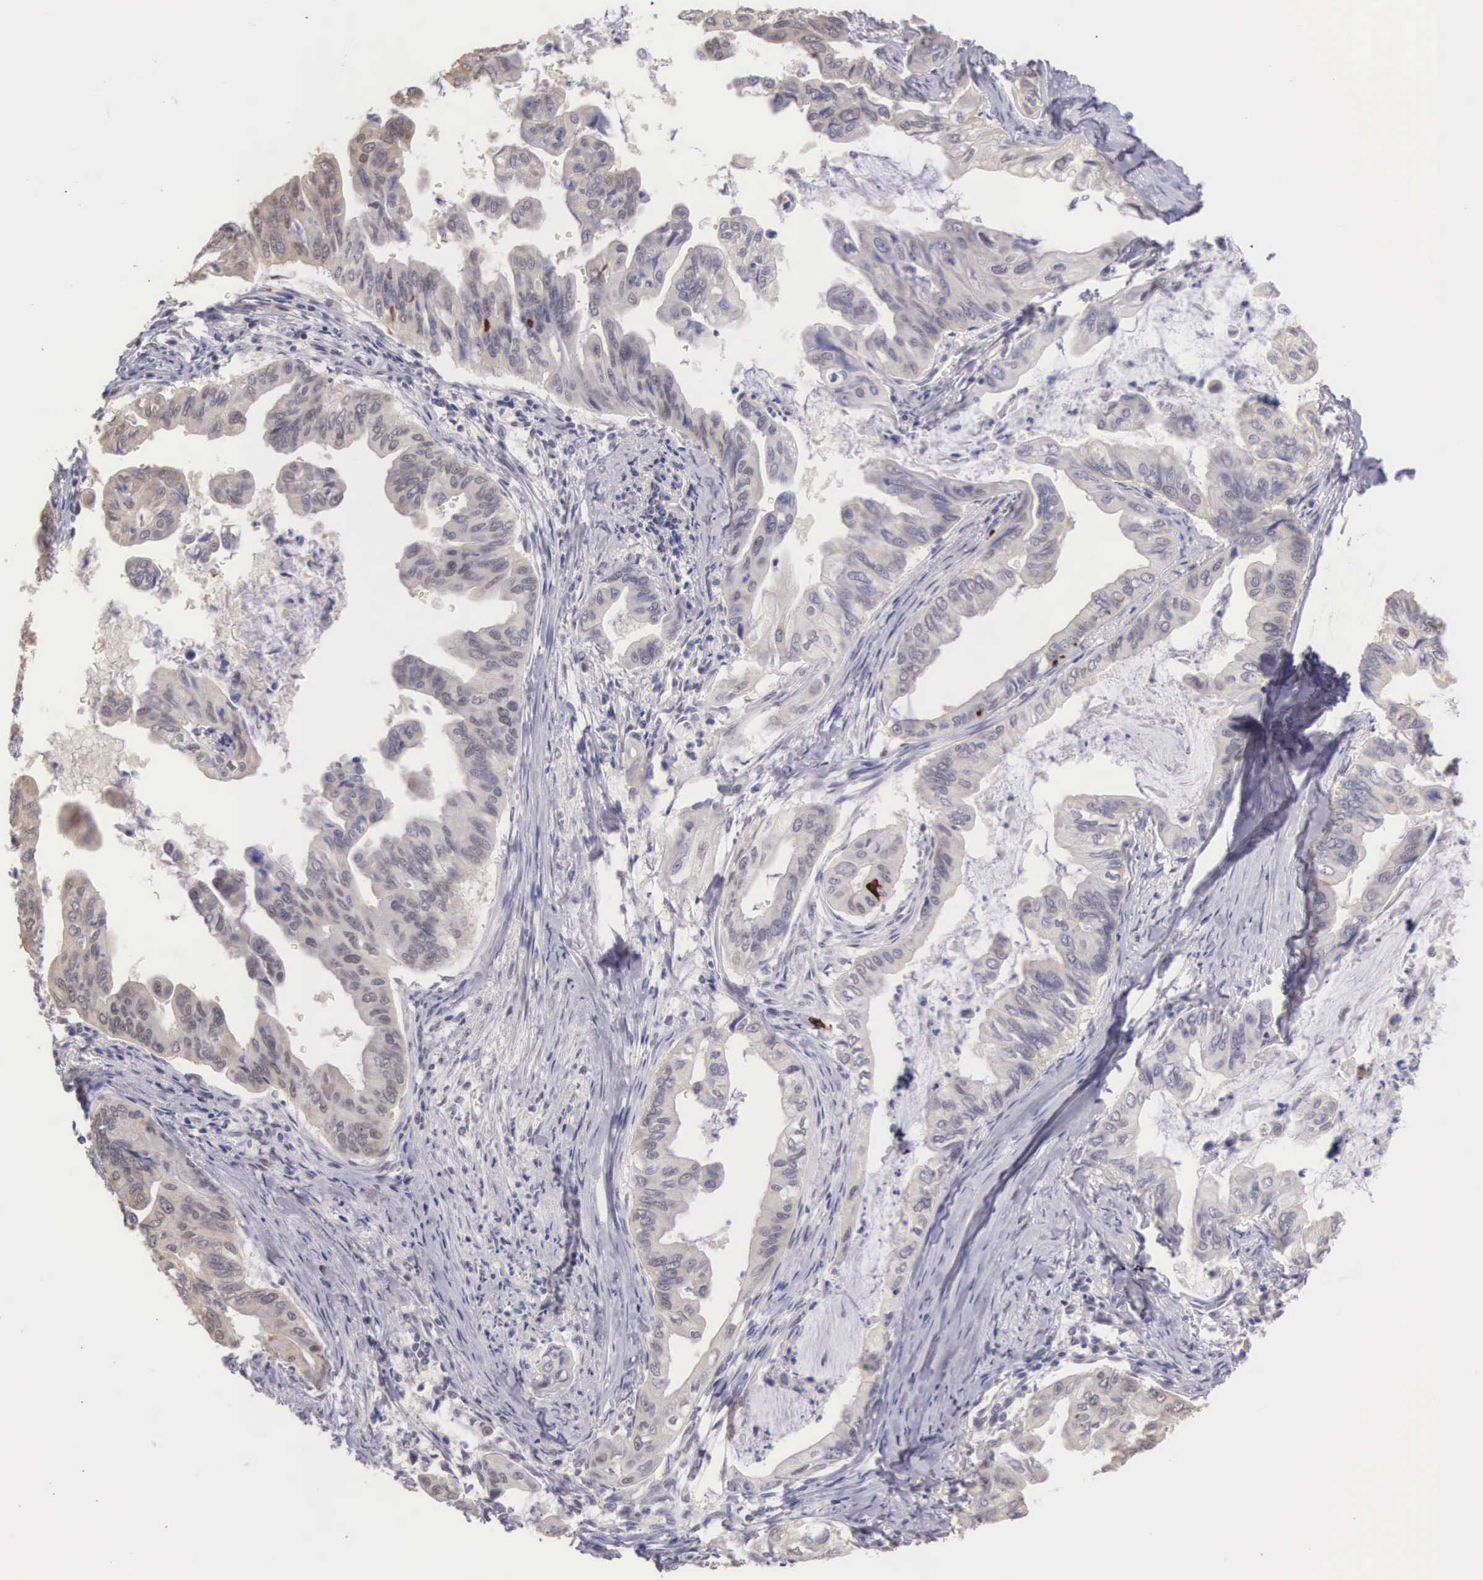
{"staining": {"intensity": "moderate", "quantity": "<25%", "location": "cytoplasmic/membranous"}, "tissue": "stomach cancer", "cell_type": "Tumor cells", "image_type": "cancer", "snomed": [{"axis": "morphology", "description": "Adenocarcinoma, NOS"}, {"axis": "topography", "description": "Stomach, upper"}], "caption": "Stomach cancer (adenocarcinoma) stained with a brown dye demonstrates moderate cytoplasmic/membranous positive positivity in about <25% of tumor cells.", "gene": "HMGXB4", "patient": {"sex": "male", "age": 80}}